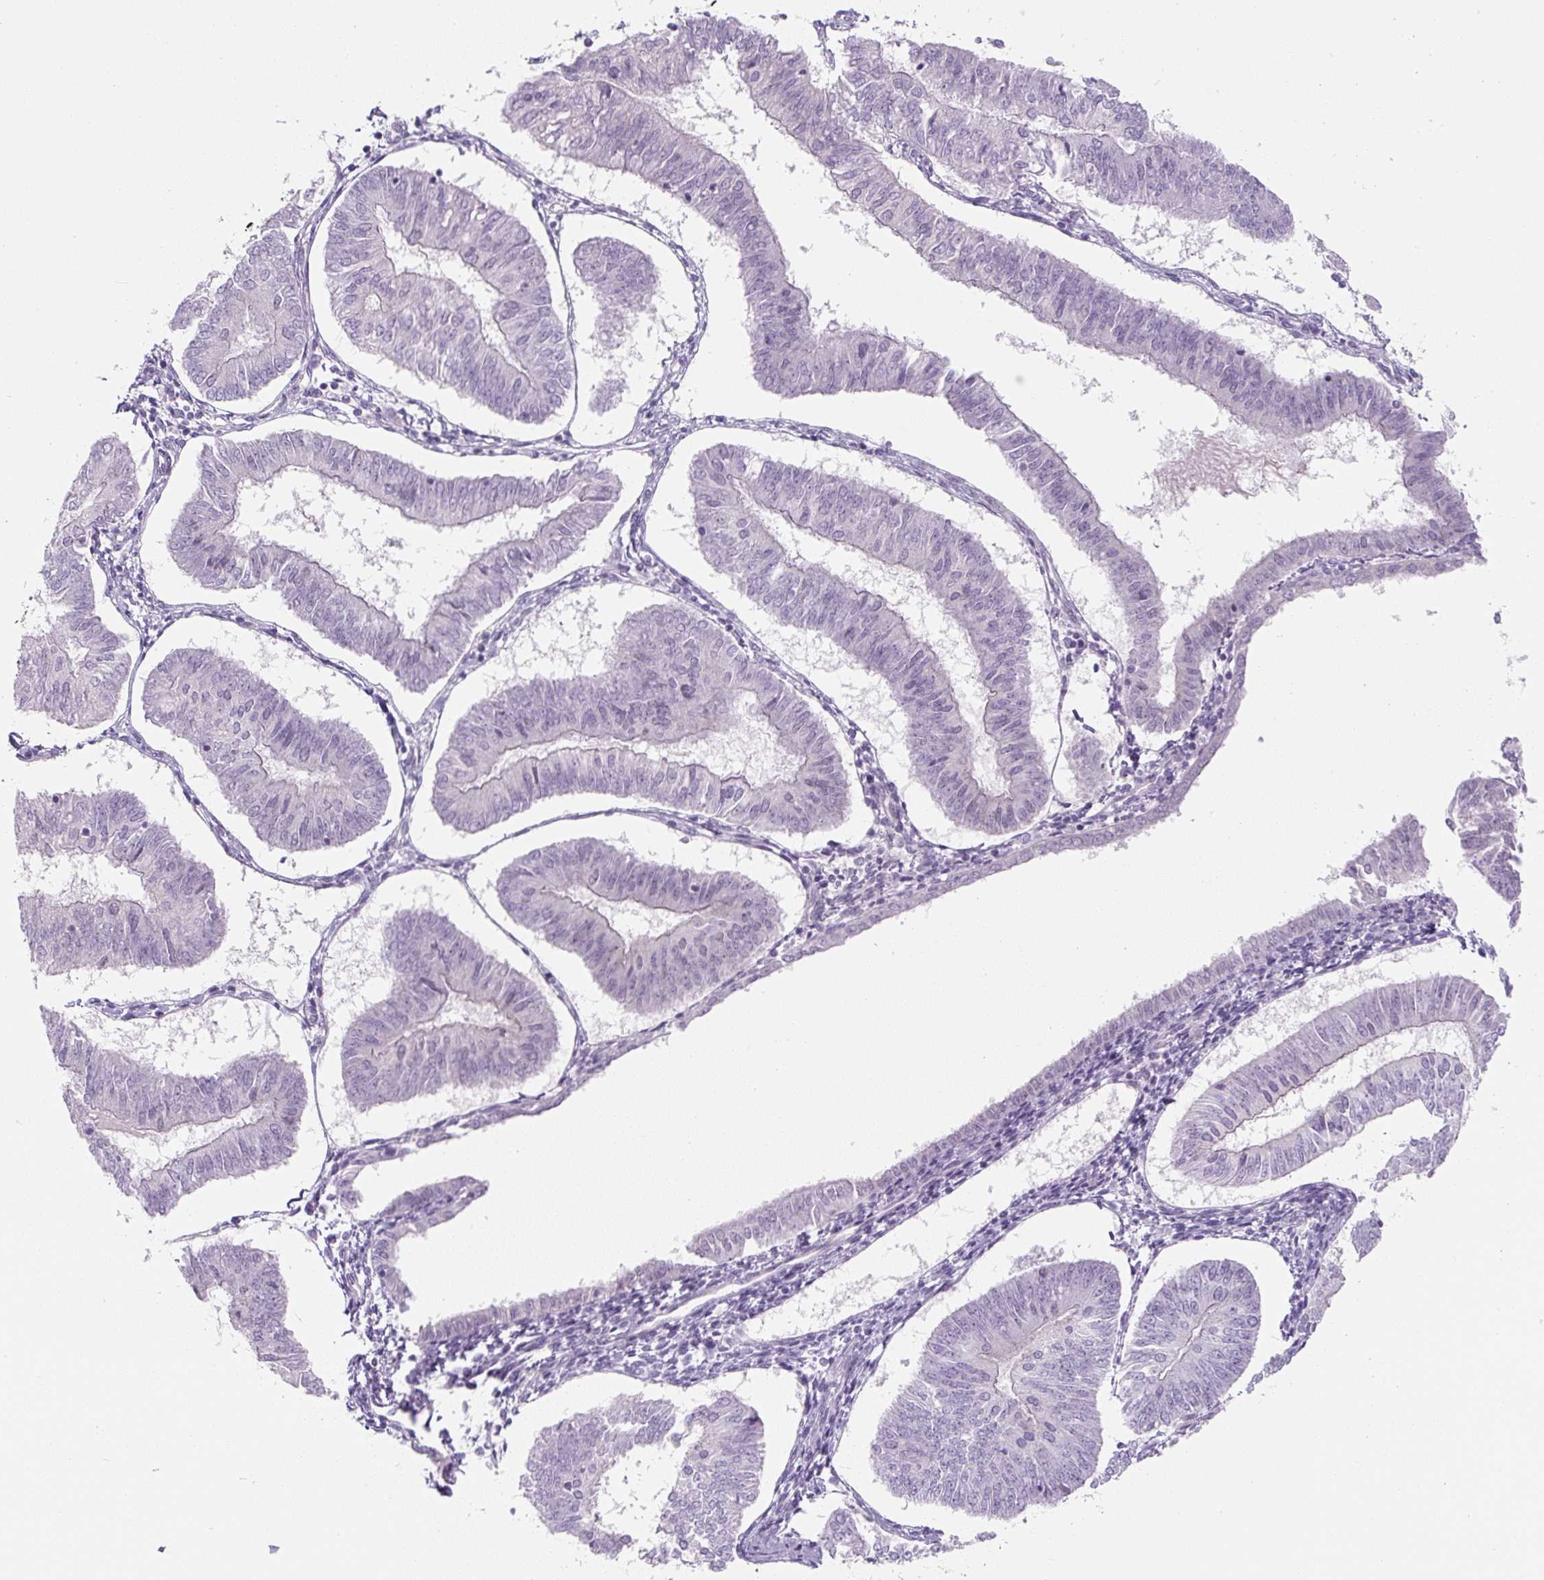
{"staining": {"intensity": "negative", "quantity": "none", "location": "none"}, "tissue": "endometrial cancer", "cell_type": "Tumor cells", "image_type": "cancer", "snomed": [{"axis": "morphology", "description": "Adenocarcinoma, NOS"}, {"axis": "topography", "description": "Endometrium"}], "caption": "There is no significant staining in tumor cells of endometrial cancer (adenocarcinoma).", "gene": "PRM1", "patient": {"sex": "female", "age": 58}}